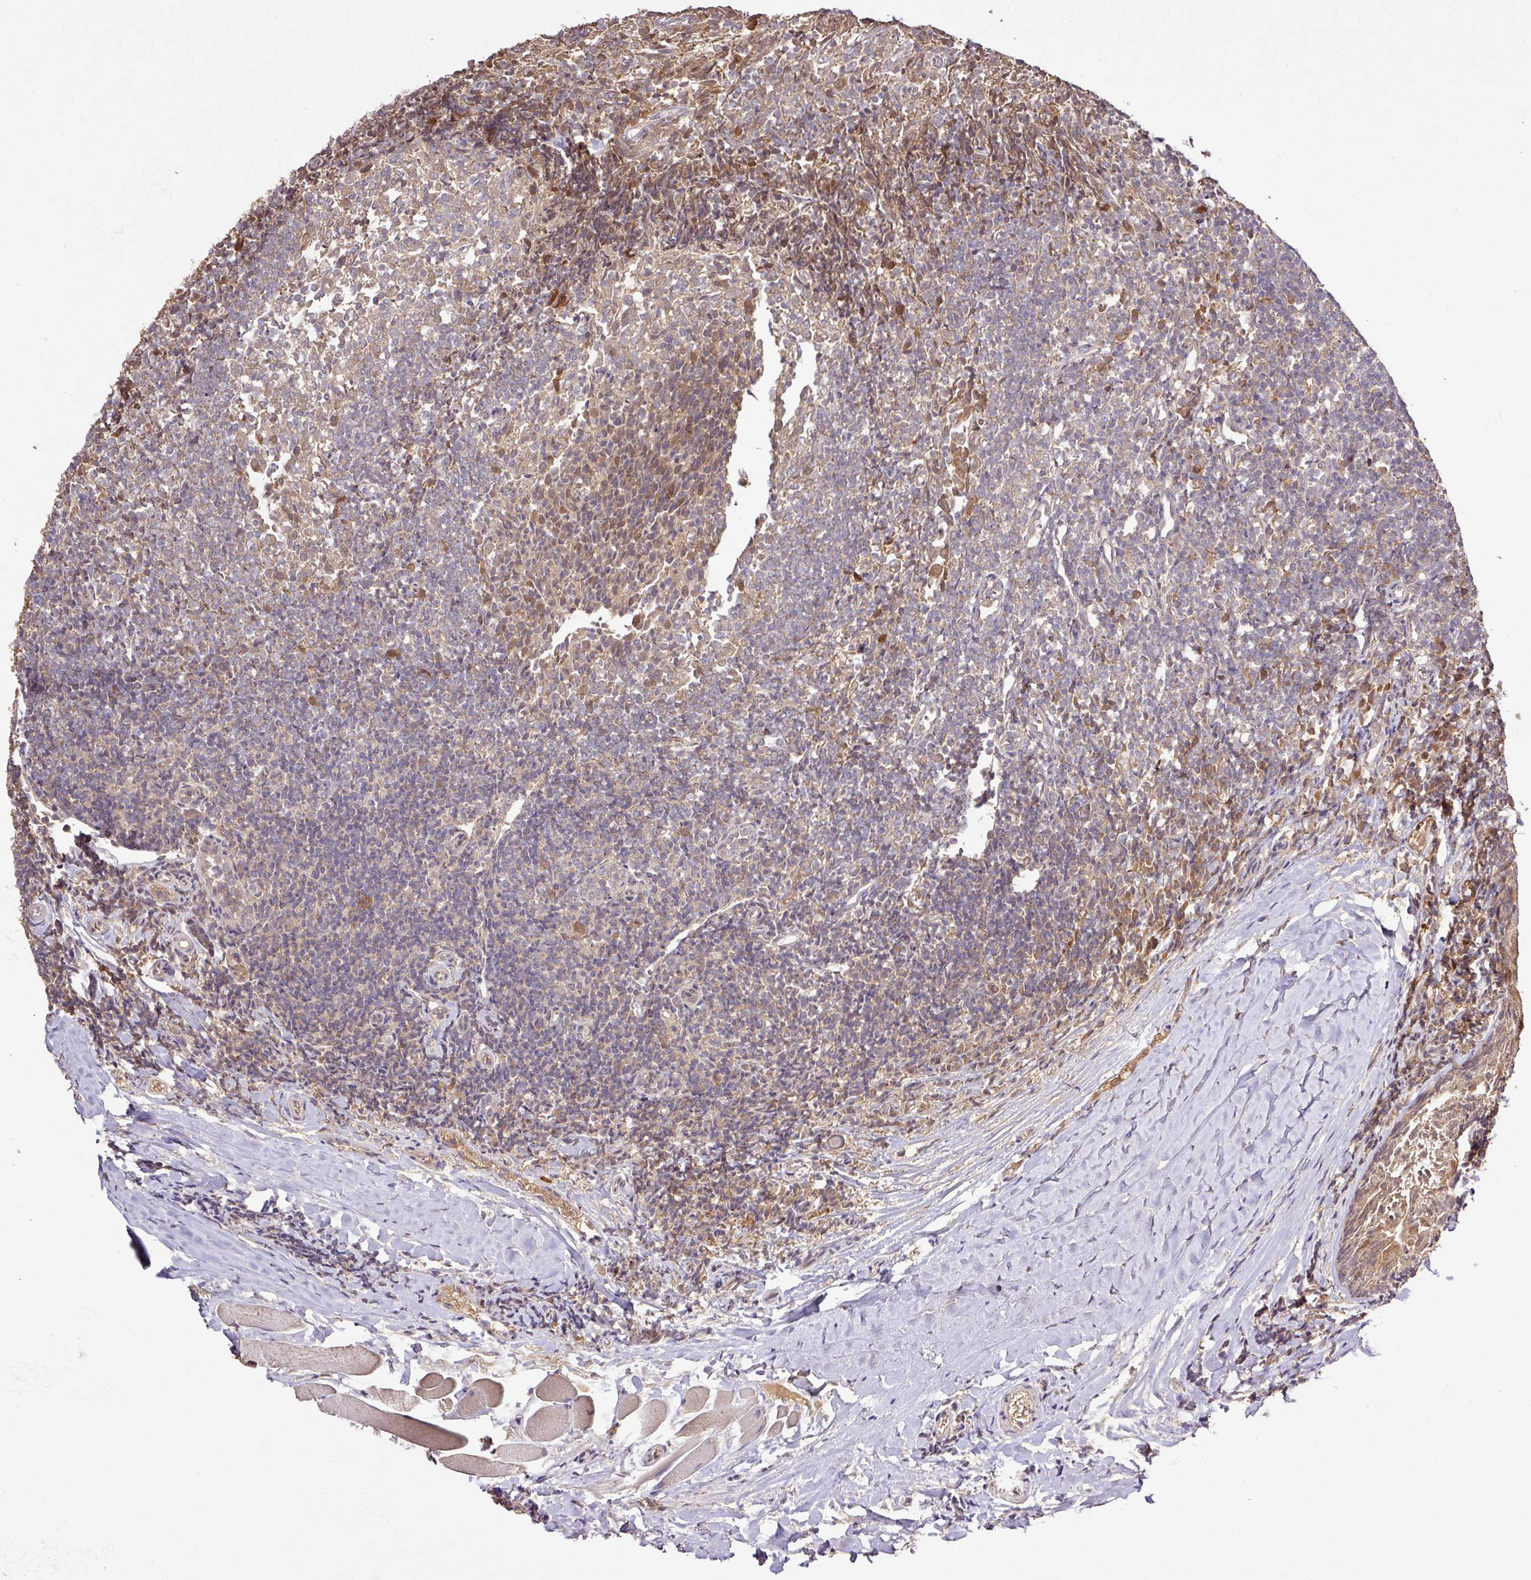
{"staining": {"intensity": "moderate", "quantity": ">75%", "location": "cytoplasmic/membranous,nuclear"}, "tissue": "tonsil", "cell_type": "Germinal center cells", "image_type": "normal", "snomed": [{"axis": "morphology", "description": "Normal tissue, NOS"}, {"axis": "topography", "description": "Tonsil"}], "caption": "Tonsil stained with a protein marker shows moderate staining in germinal center cells.", "gene": "FAIM", "patient": {"sex": "female", "age": 10}}